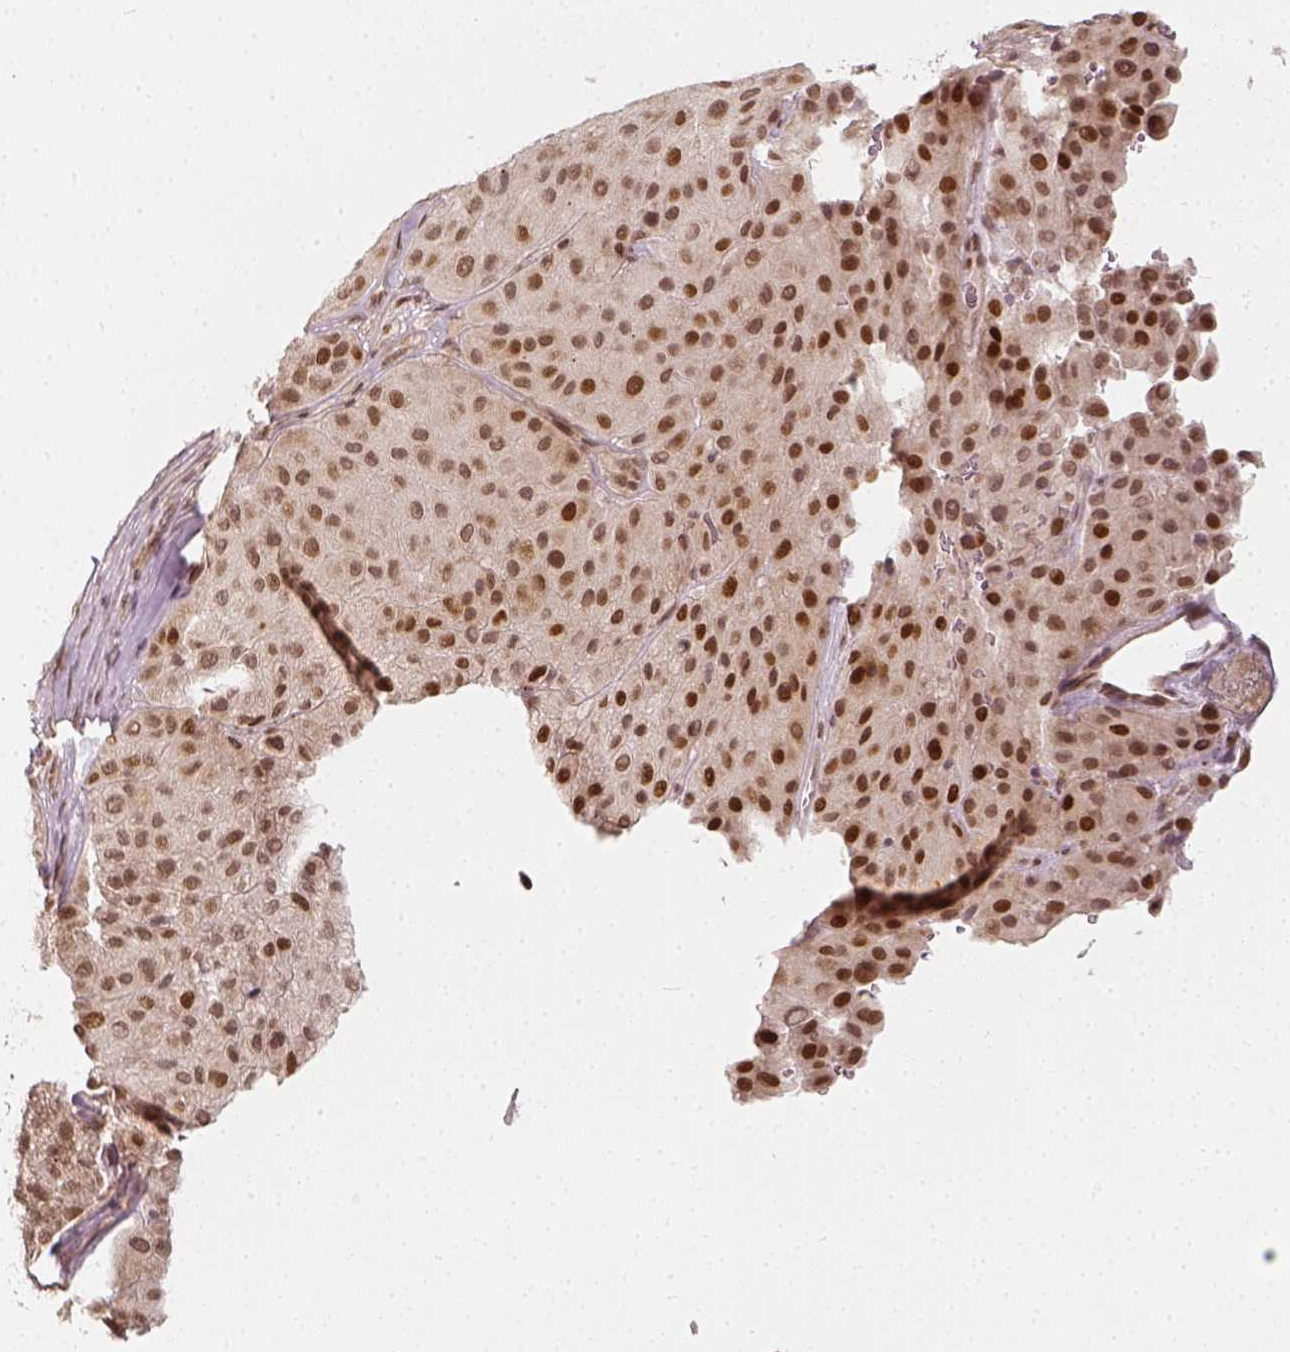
{"staining": {"intensity": "moderate", "quantity": ">75%", "location": "nuclear"}, "tissue": "melanoma", "cell_type": "Tumor cells", "image_type": "cancer", "snomed": [{"axis": "morphology", "description": "Malignant melanoma, Metastatic site"}, {"axis": "topography", "description": "Smooth muscle"}], "caption": "This image reveals immunohistochemistry staining of malignant melanoma (metastatic site), with medium moderate nuclear staining in approximately >75% of tumor cells.", "gene": "ZMAT3", "patient": {"sex": "male", "age": 41}}